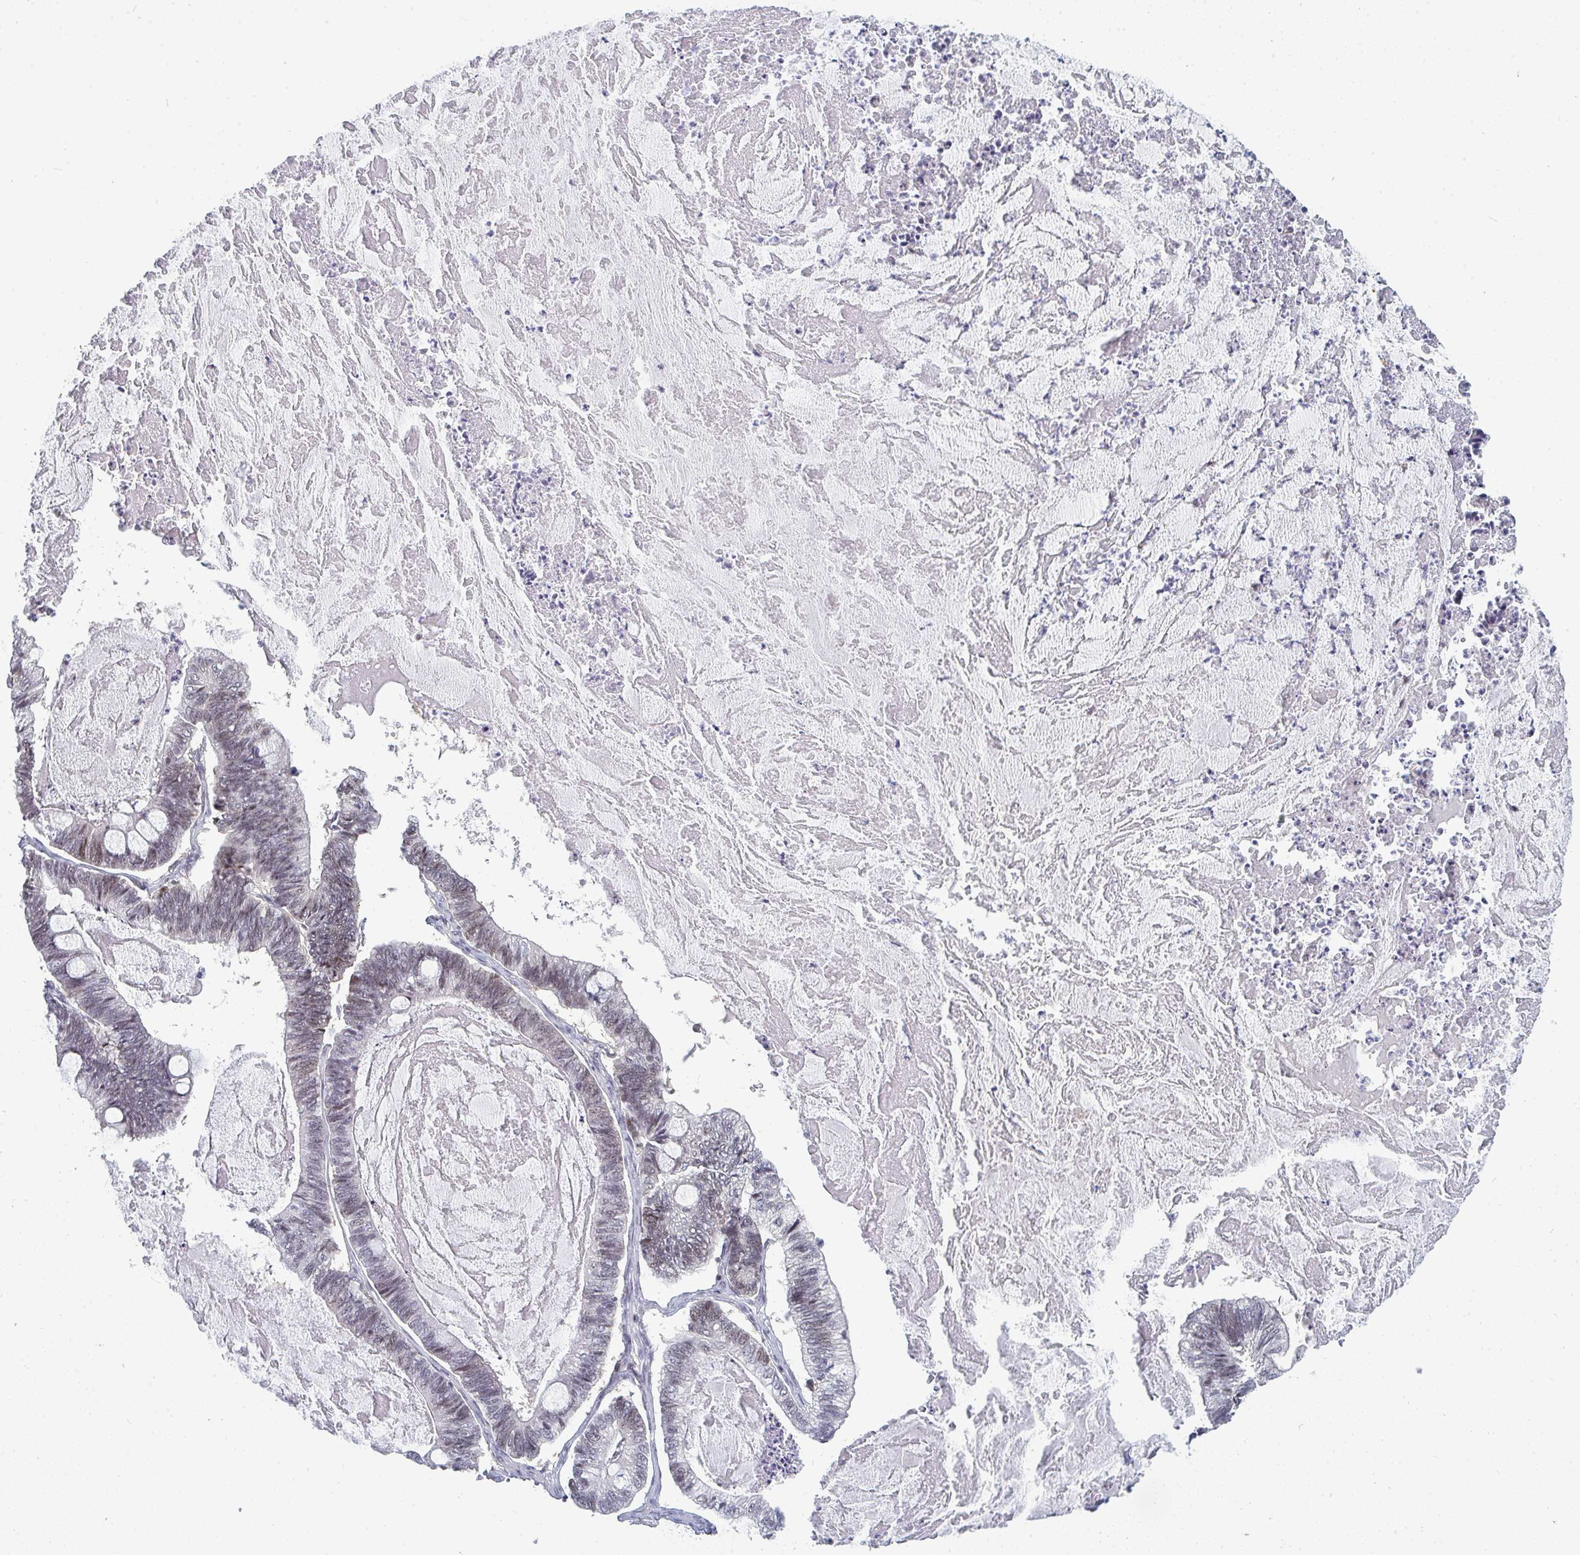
{"staining": {"intensity": "weak", "quantity": "25%-75%", "location": "nuclear"}, "tissue": "ovarian cancer", "cell_type": "Tumor cells", "image_type": "cancer", "snomed": [{"axis": "morphology", "description": "Cystadenocarcinoma, mucinous, NOS"}, {"axis": "topography", "description": "Ovary"}], "caption": "An image showing weak nuclear expression in approximately 25%-75% of tumor cells in mucinous cystadenocarcinoma (ovarian), as visualized by brown immunohistochemical staining.", "gene": "ATF1", "patient": {"sex": "female", "age": 61}}